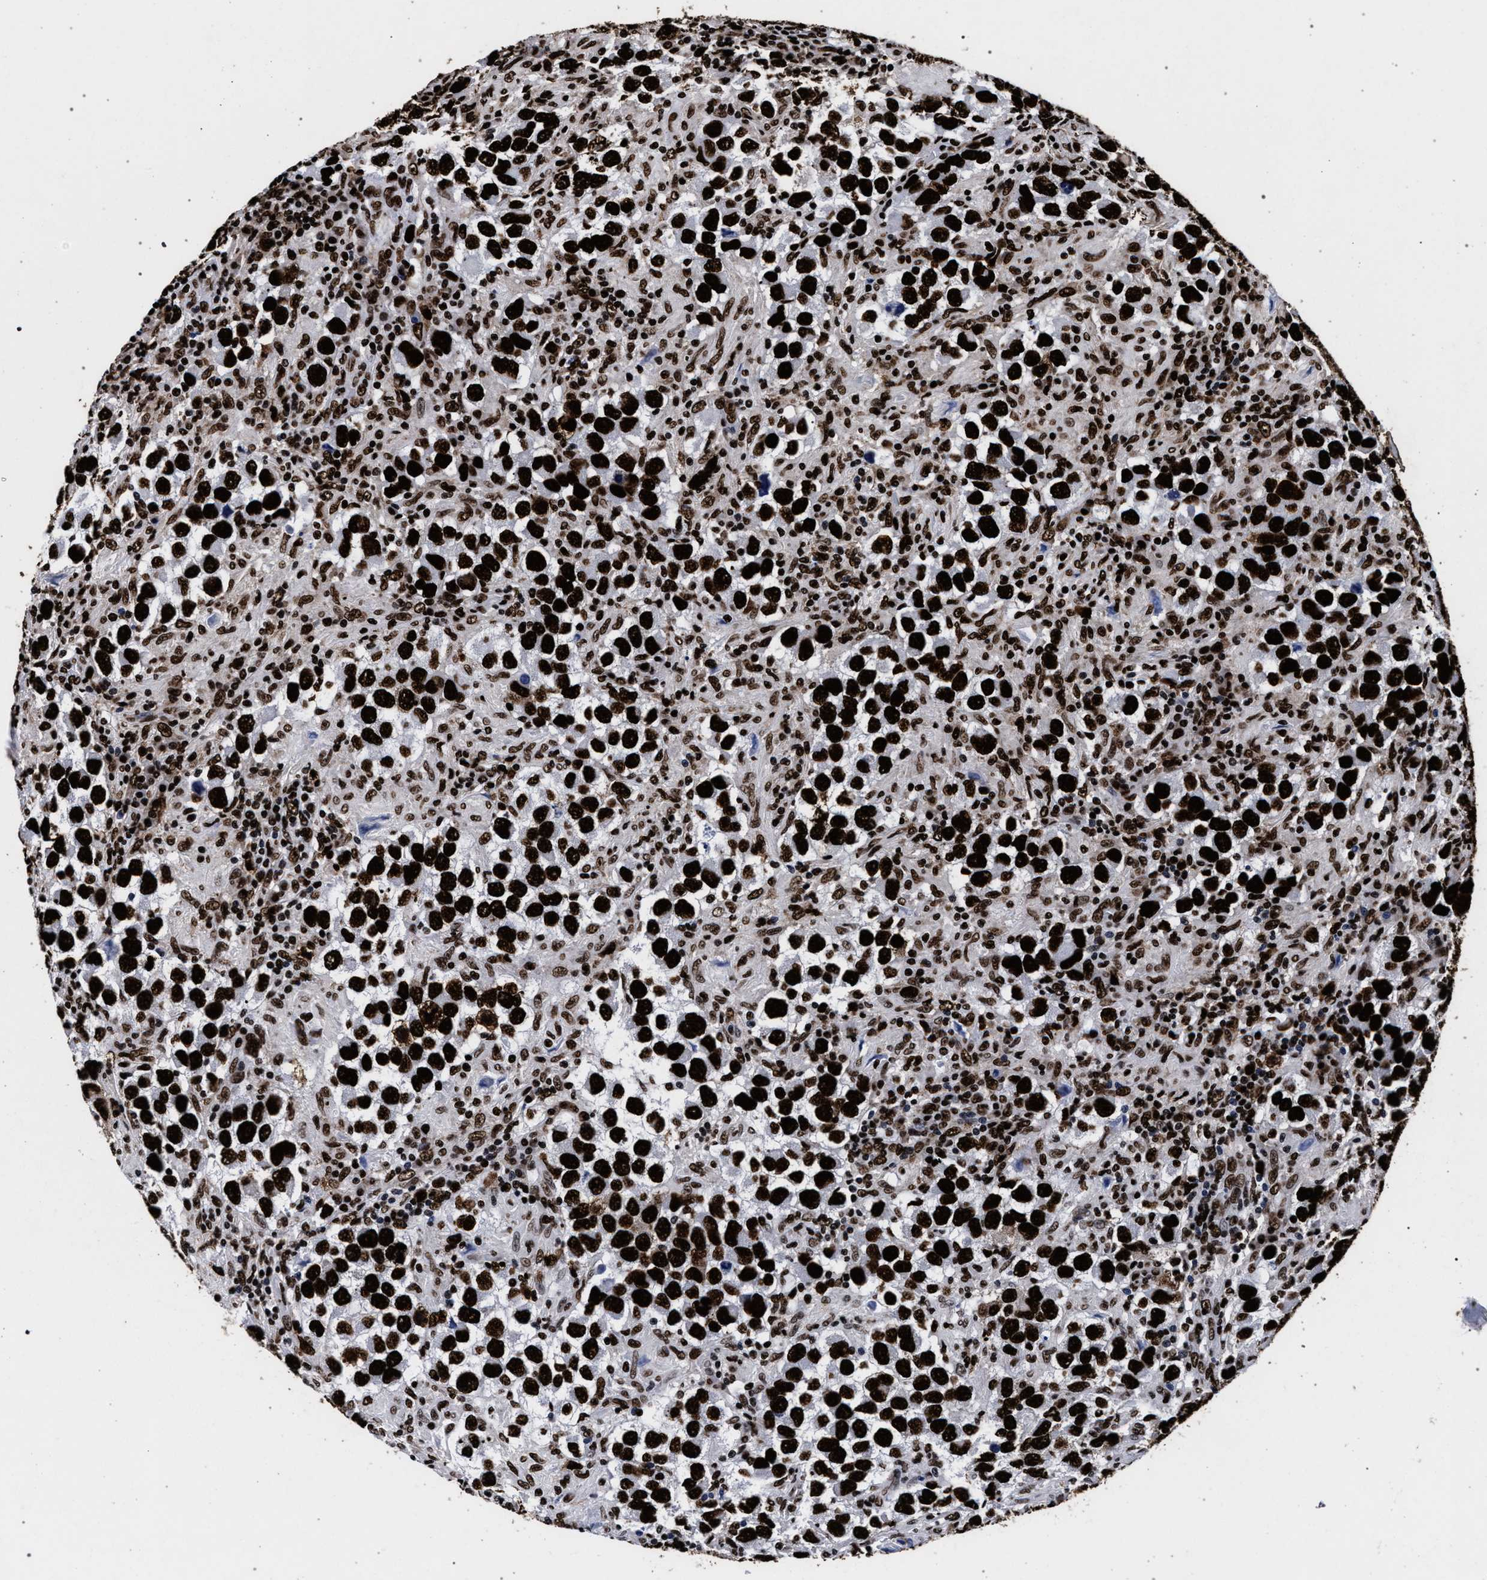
{"staining": {"intensity": "strong", "quantity": ">75%", "location": "nuclear"}, "tissue": "testis cancer", "cell_type": "Tumor cells", "image_type": "cancer", "snomed": [{"axis": "morphology", "description": "Carcinoma, Embryonal, NOS"}, {"axis": "topography", "description": "Testis"}], "caption": "Strong nuclear expression is appreciated in about >75% of tumor cells in testis cancer.", "gene": "HNRNPA1", "patient": {"sex": "male", "age": 21}}